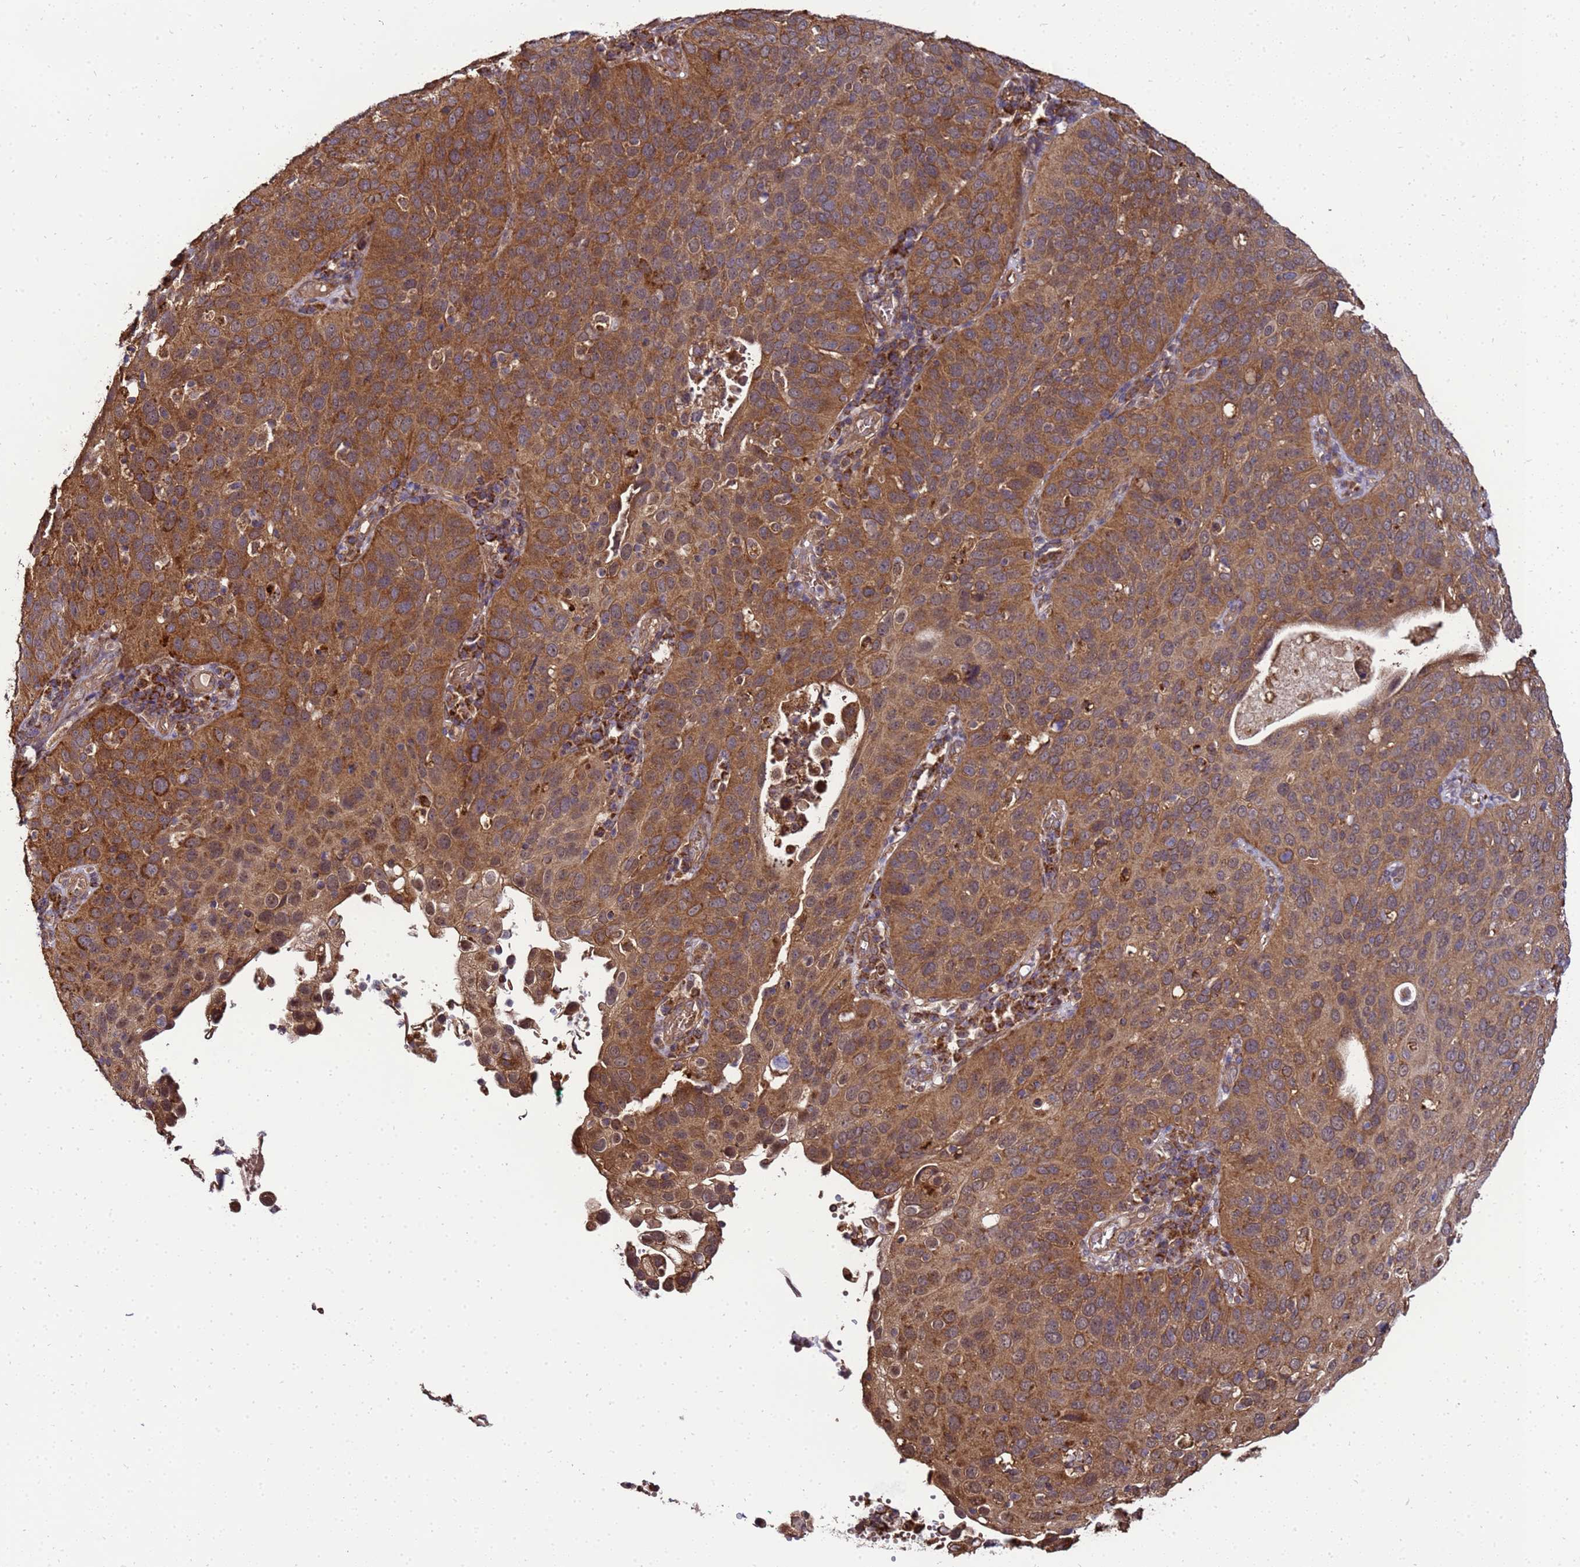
{"staining": {"intensity": "moderate", "quantity": ">75%", "location": "cytoplasmic/membranous"}, "tissue": "cervical cancer", "cell_type": "Tumor cells", "image_type": "cancer", "snomed": [{"axis": "morphology", "description": "Squamous cell carcinoma, NOS"}, {"axis": "topography", "description": "Cervix"}], "caption": "IHC of human cervical cancer exhibits medium levels of moderate cytoplasmic/membranous expression in approximately >75% of tumor cells. (IHC, brightfield microscopy, high magnification).", "gene": "TRABD", "patient": {"sex": "female", "age": 36}}